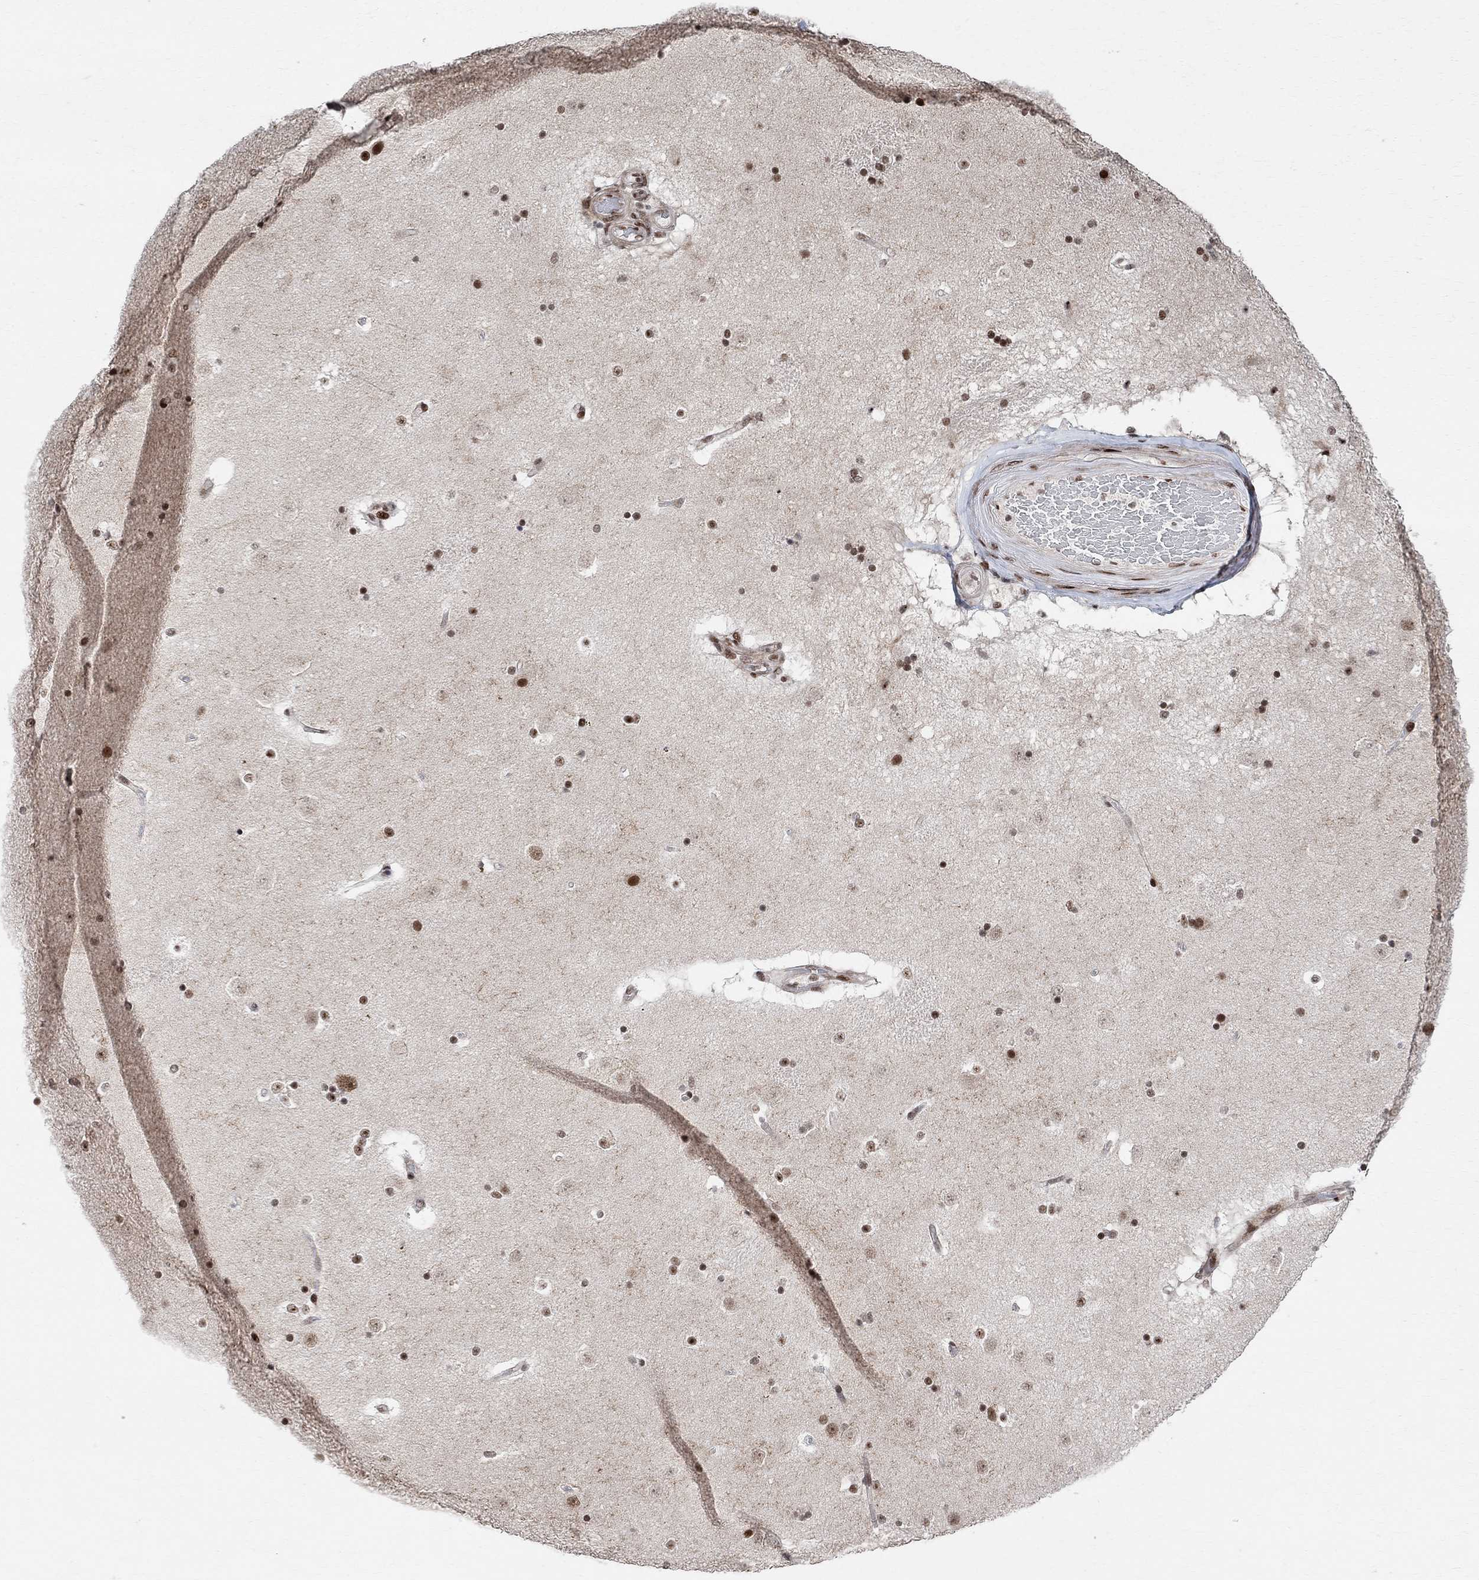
{"staining": {"intensity": "strong", "quantity": "<25%", "location": "nuclear"}, "tissue": "caudate", "cell_type": "Glial cells", "image_type": "normal", "snomed": [{"axis": "morphology", "description": "Normal tissue, NOS"}, {"axis": "topography", "description": "Lateral ventricle wall"}], "caption": "DAB immunohistochemical staining of benign human caudate exhibits strong nuclear protein positivity in approximately <25% of glial cells. (DAB (3,3'-diaminobenzidine) IHC with brightfield microscopy, high magnification).", "gene": "E4F1", "patient": {"sex": "male", "age": 51}}